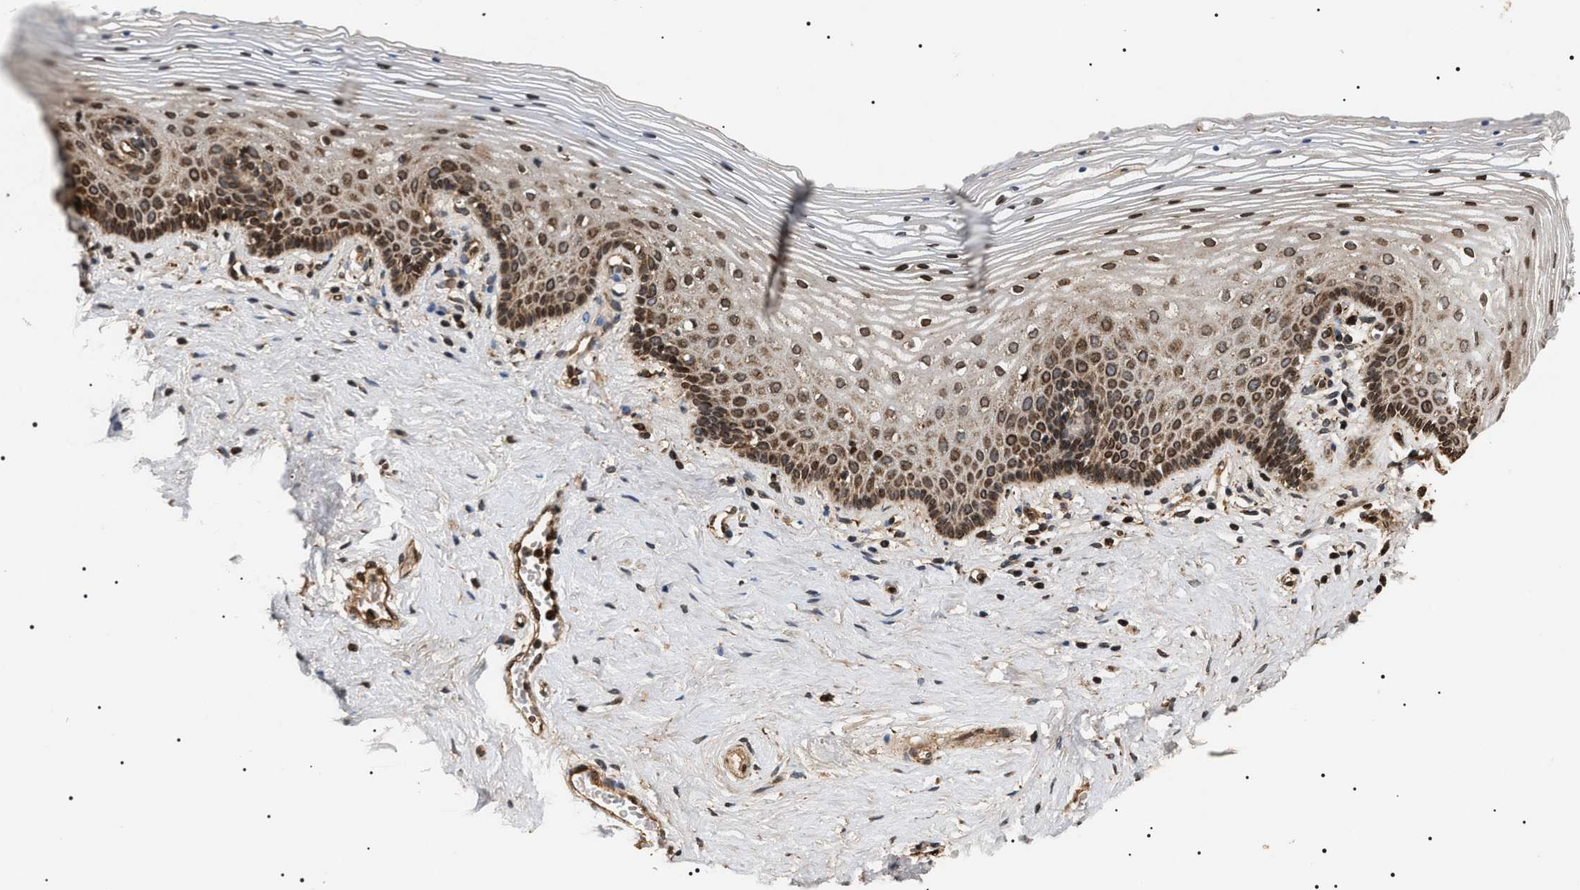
{"staining": {"intensity": "strong", "quantity": ">75%", "location": "nuclear"}, "tissue": "vagina", "cell_type": "Squamous epithelial cells", "image_type": "normal", "snomed": [{"axis": "morphology", "description": "Normal tissue, NOS"}, {"axis": "topography", "description": "Vagina"}], "caption": "A brown stain highlights strong nuclear positivity of a protein in squamous epithelial cells of unremarkable vagina.", "gene": "ZBTB26", "patient": {"sex": "female", "age": 32}}